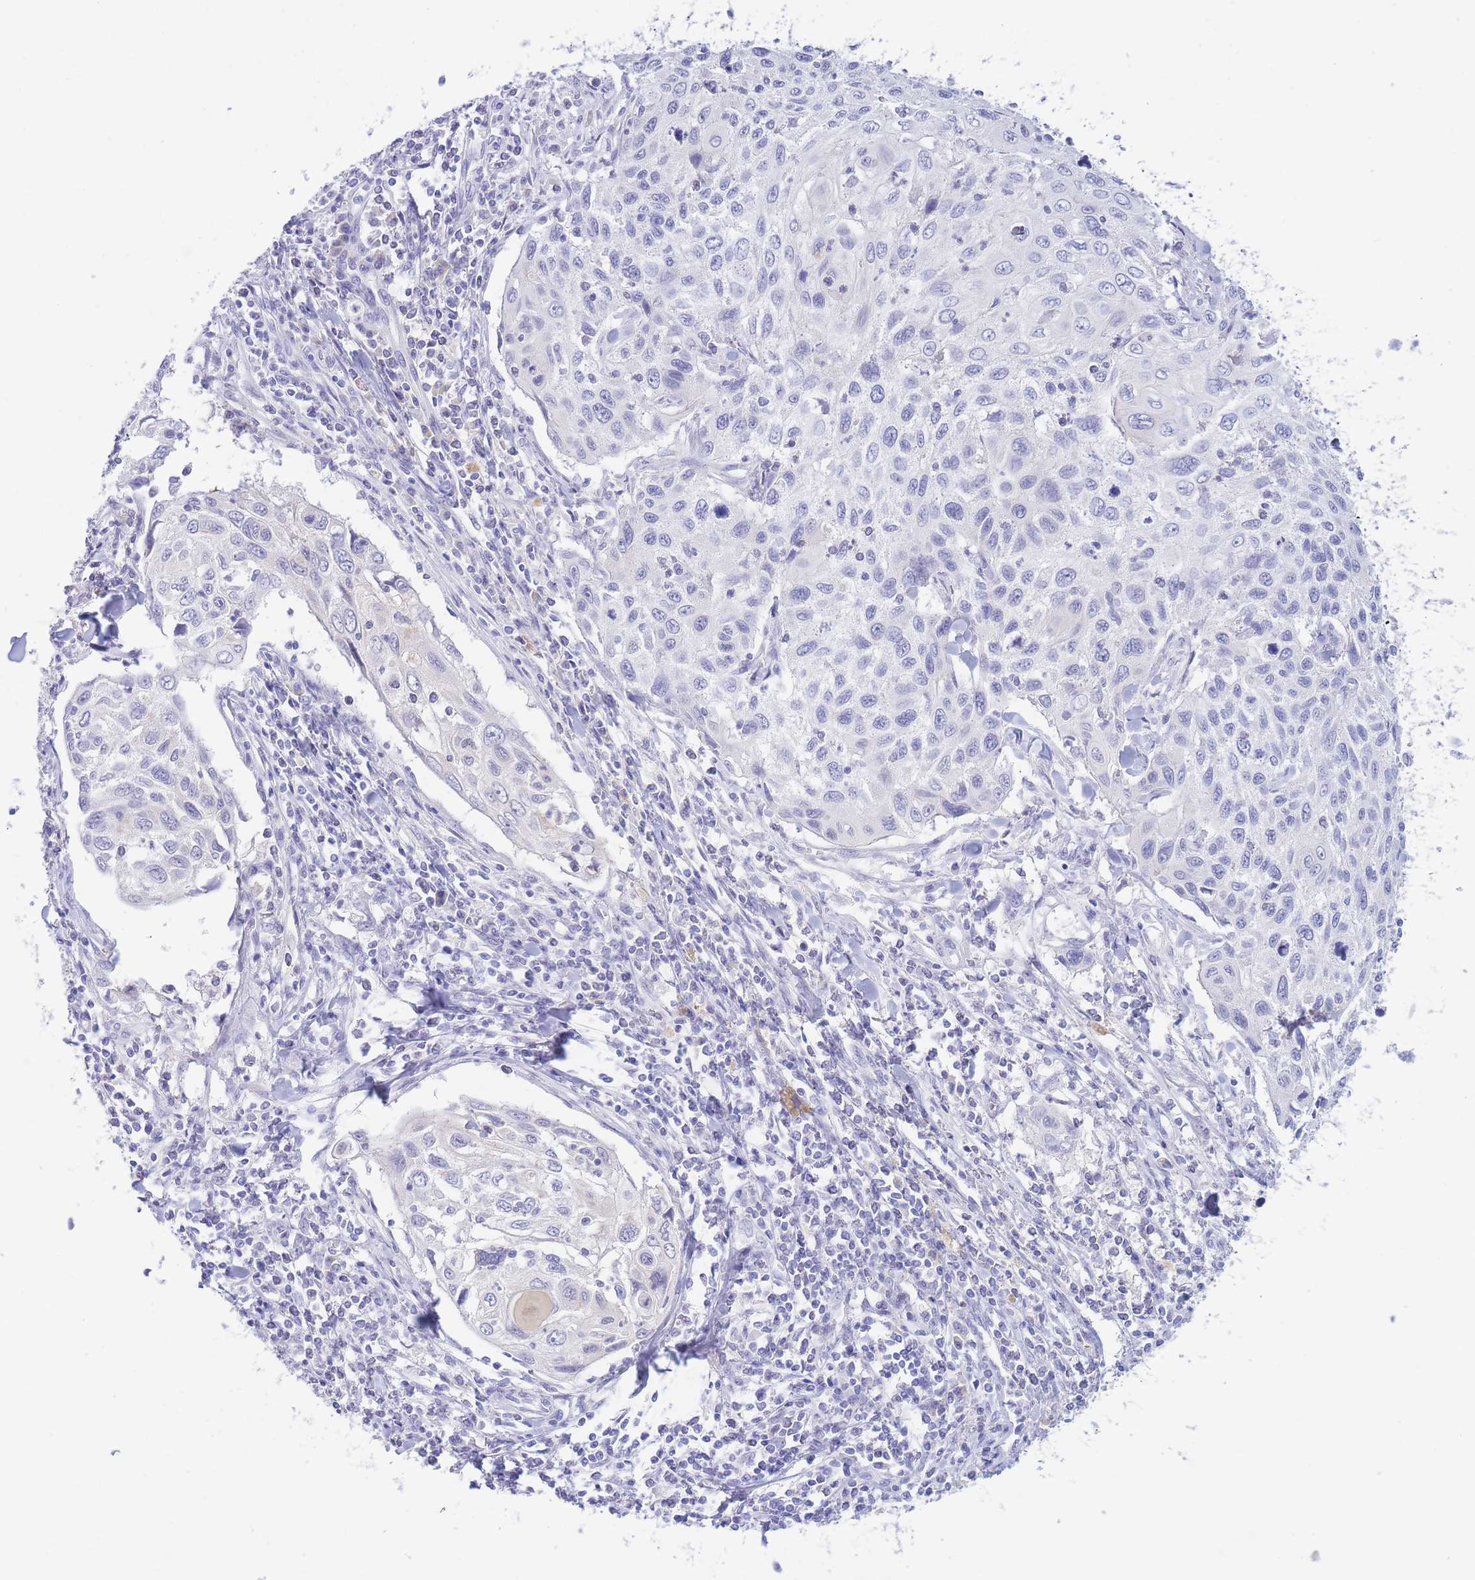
{"staining": {"intensity": "negative", "quantity": "none", "location": "none"}, "tissue": "cervical cancer", "cell_type": "Tumor cells", "image_type": "cancer", "snomed": [{"axis": "morphology", "description": "Squamous cell carcinoma, NOS"}, {"axis": "topography", "description": "Cervix"}], "caption": "IHC image of human squamous cell carcinoma (cervical) stained for a protein (brown), which reveals no staining in tumor cells.", "gene": "PCDHB3", "patient": {"sex": "female", "age": 70}}